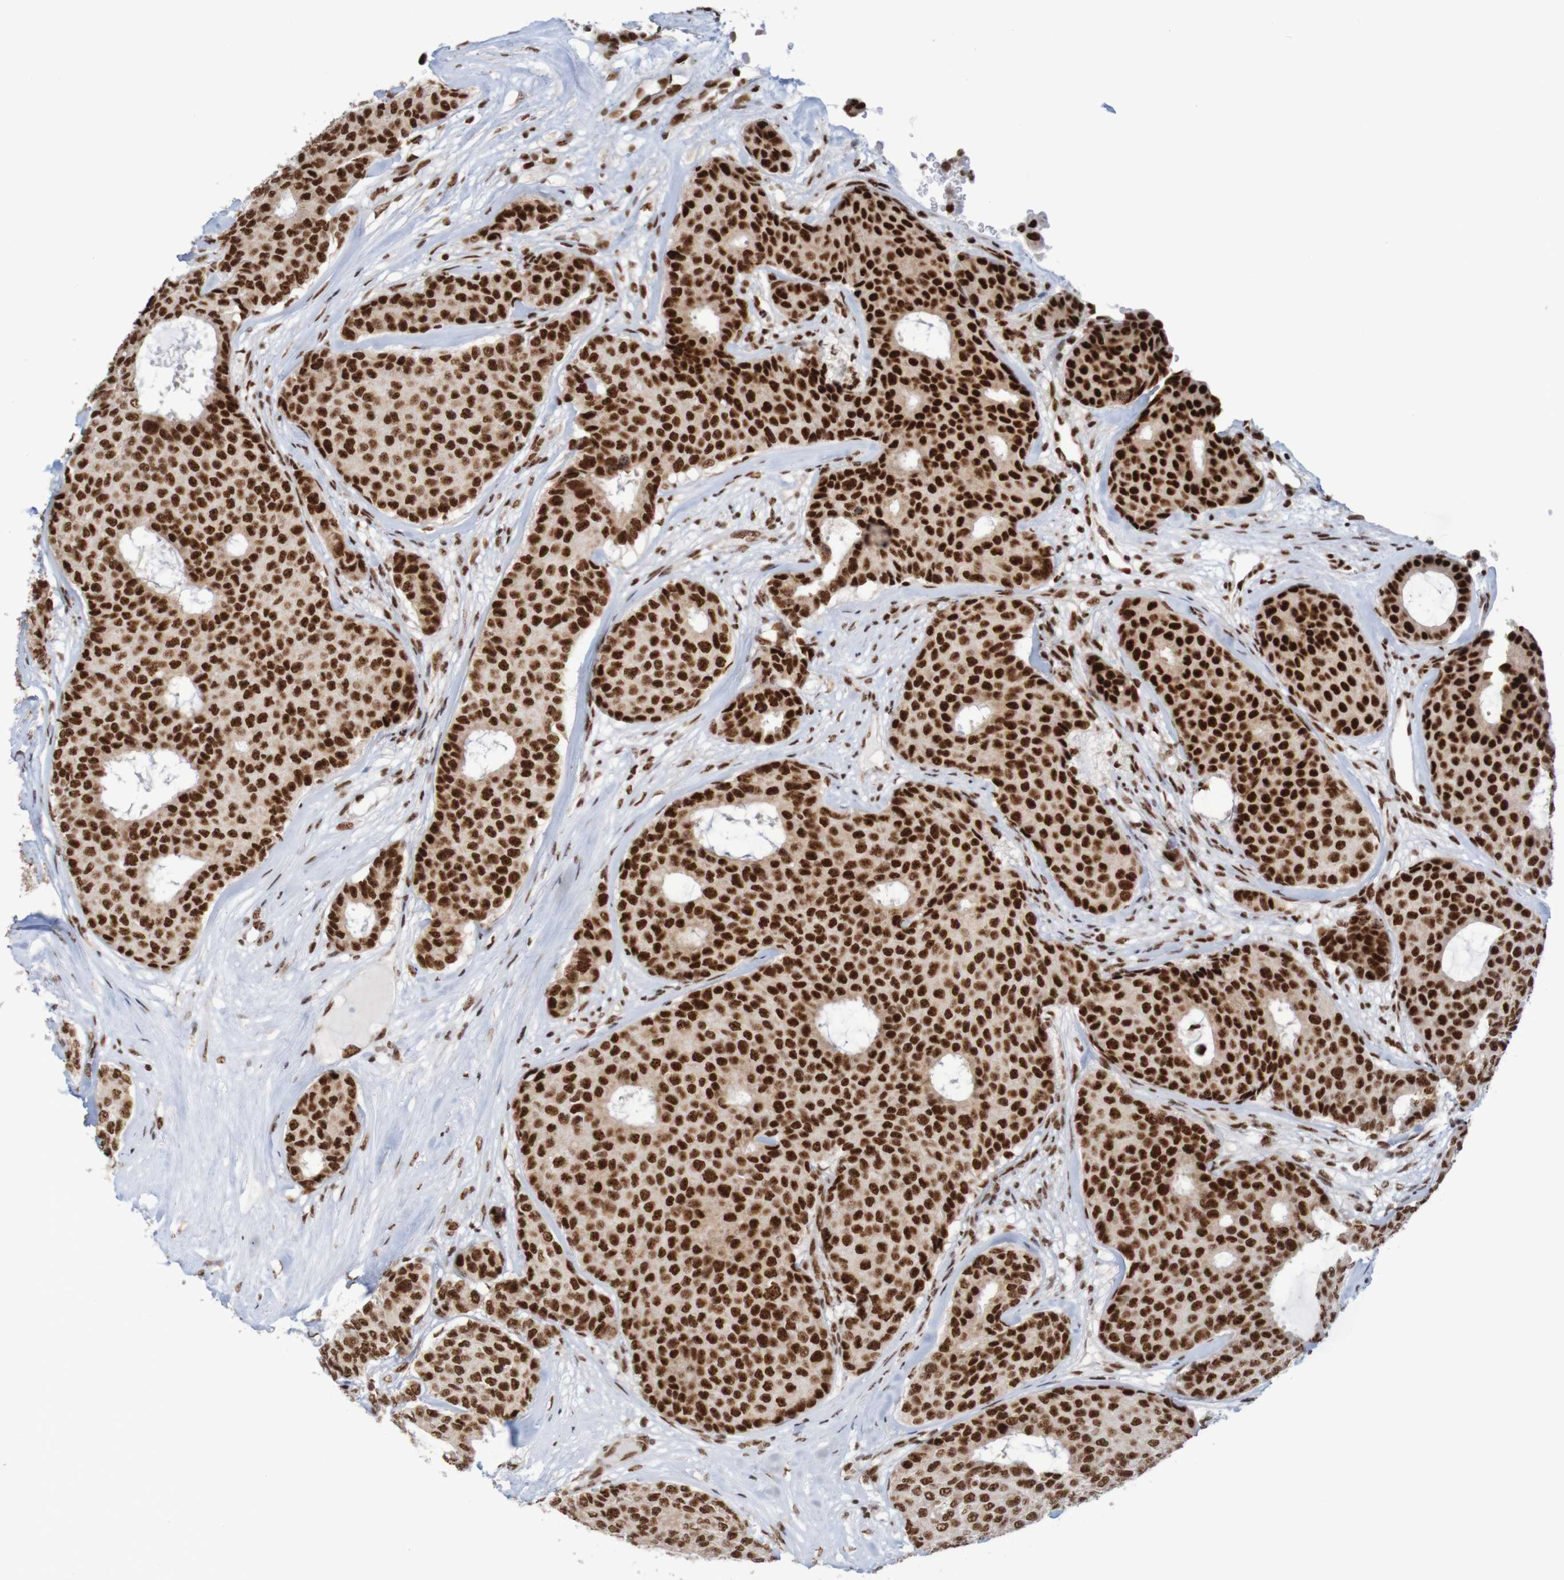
{"staining": {"intensity": "strong", "quantity": ">75%", "location": "nuclear"}, "tissue": "breast cancer", "cell_type": "Tumor cells", "image_type": "cancer", "snomed": [{"axis": "morphology", "description": "Duct carcinoma"}, {"axis": "topography", "description": "Breast"}], "caption": "Immunohistochemical staining of human breast cancer shows strong nuclear protein positivity in about >75% of tumor cells.", "gene": "THRAP3", "patient": {"sex": "female", "age": 75}}